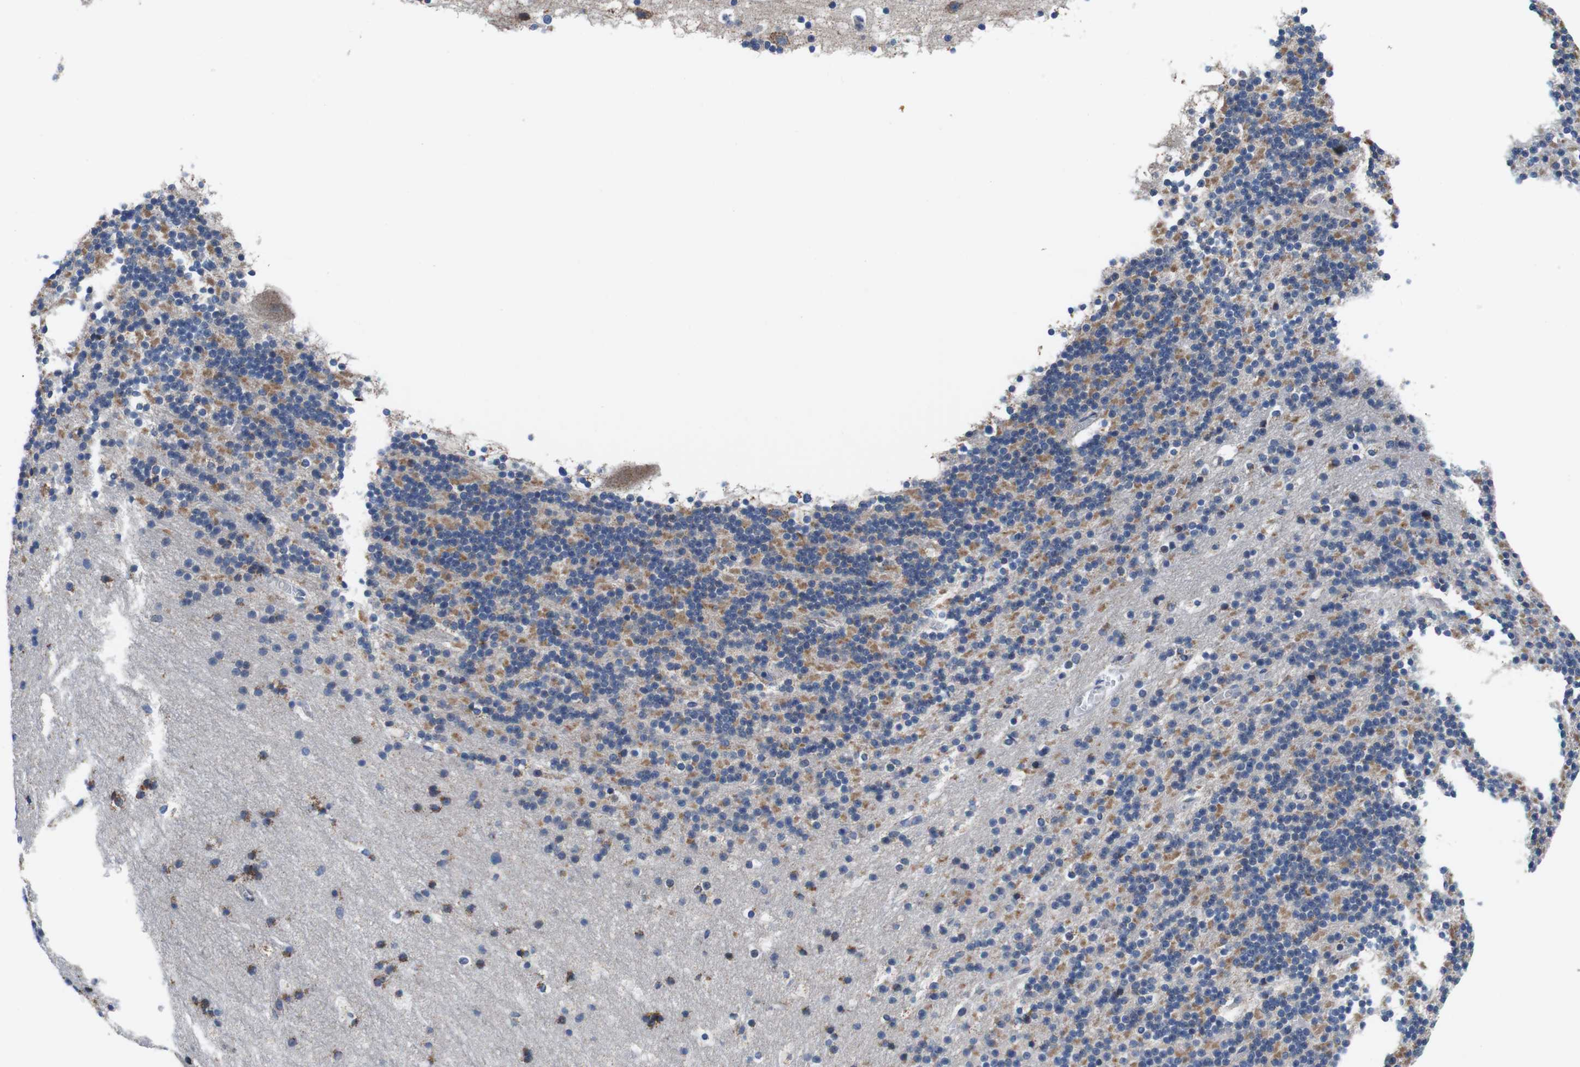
{"staining": {"intensity": "moderate", "quantity": ">75%", "location": "cytoplasmic/membranous"}, "tissue": "cerebellum", "cell_type": "Cells in granular layer", "image_type": "normal", "snomed": [{"axis": "morphology", "description": "Normal tissue, NOS"}, {"axis": "topography", "description": "Cerebellum"}], "caption": "Protein analysis of benign cerebellum demonstrates moderate cytoplasmic/membranous positivity in approximately >75% of cells in granular layer.", "gene": "LRP4", "patient": {"sex": "male", "age": 45}}